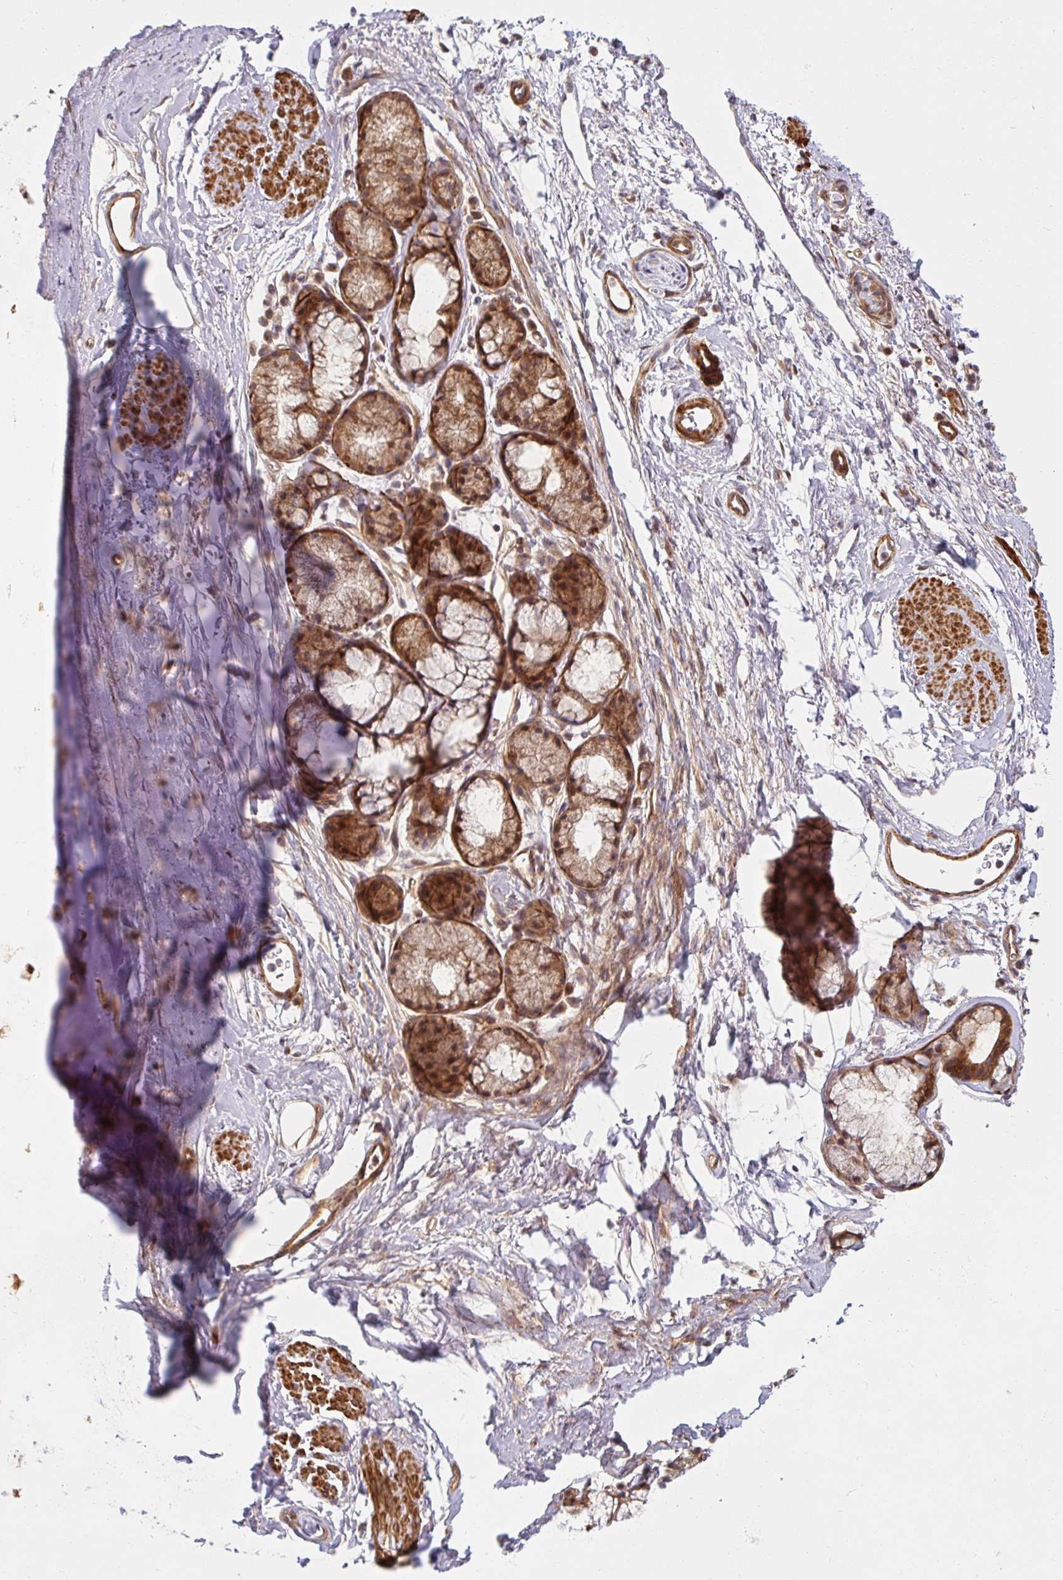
{"staining": {"intensity": "negative", "quantity": "none", "location": "none"}, "tissue": "adipose tissue", "cell_type": "Adipocytes", "image_type": "normal", "snomed": [{"axis": "morphology", "description": "Normal tissue, NOS"}, {"axis": "topography", "description": "Lymph node"}, {"axis": "topography", "description": "Cartilage tissue"}, {"axis": "topography", "description": "Bronchus"}], "caption": "High power microscopy photomicrograph of an immunohistochemistry (IHC) image of normal adipose tissue, revealing no significant expression in adipocytes. (Brightfield microscopy of DAB (3,3'-diaminobenzidine) immunohistochemistry at high magnification).", "gene": "BTF3", "patient": {"sex": "female", "age": 70}}